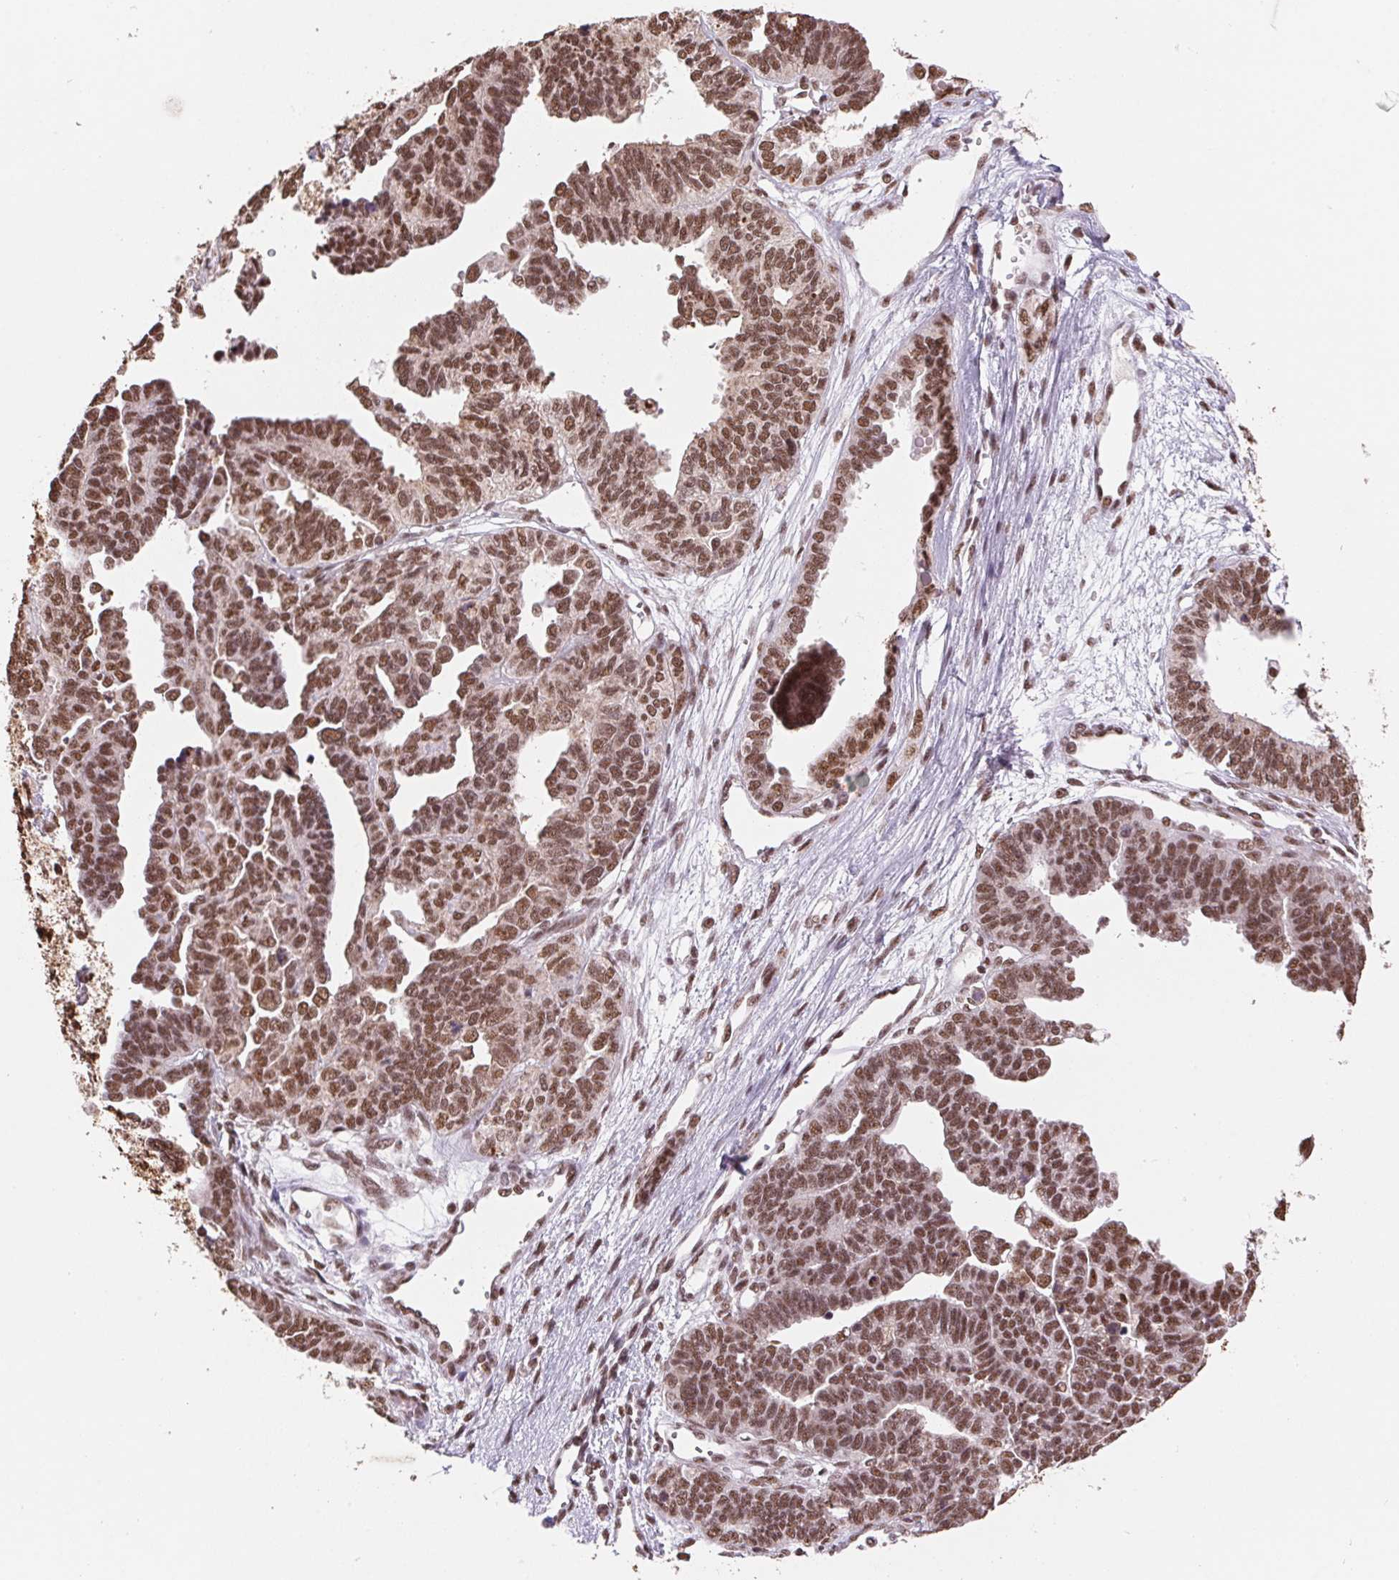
{"staining": {"intensity": "moderate", "quantity": ">75%", "location": "cytoplasmic/membranous,nuclear"}, "tissue": "ovarian cancer", "cell_type": "Tumor cells", "image_type": "cancer", "snomed": [{"axis": "morphology", "description": "Cystadenocarcinoma, serous, NOS"}, {"axis": "topography", "description": "Ovary"}], "caption": "Immunohistochemical staining of ovarian serous cystadenocarcinoma displays medium levels of moderate cytoplasmic/membranous and nuclear expression in about >75% of tumor cells.", "gene": "SNRPG", "patient": {"sex": "female", "age": 51}}